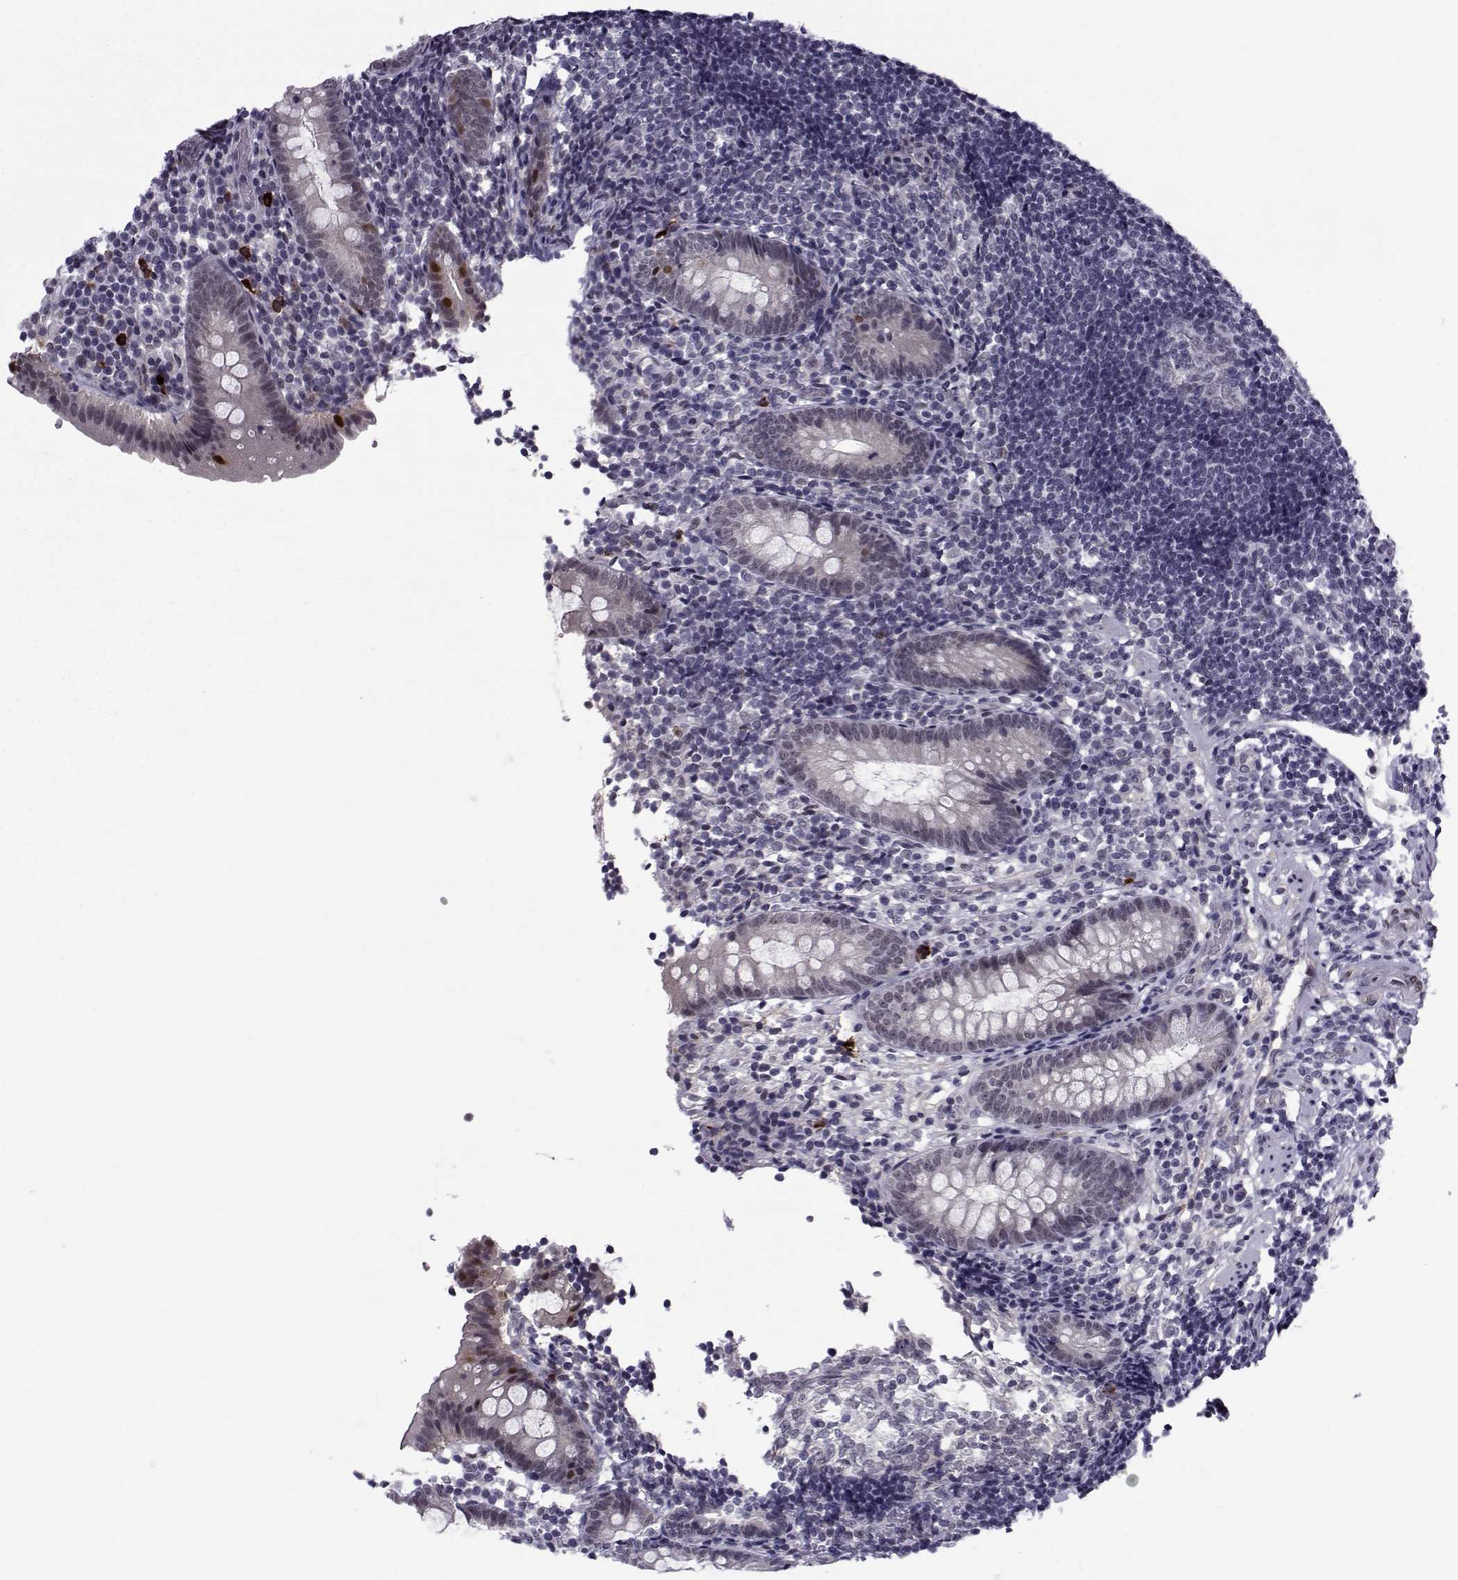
{"staining": {"intensity": "strong", "quantity": "<25%", "location": "nuclear"}, "tissue": "appendix", "cell_type": "Glandular cells", "image_type": "normal", "snomed": [{"axis": "morphology", "description": "Normal tissue, NOS"}, {"axis": "topography", "description": "Appendix"}], "caption": "Brown immunohistochemical staining in benign appendix shows strong nuclear expression in about <25% of glandular cells.", "gene": "RBM24", "patient": {"sex": "female", "age": 40}}